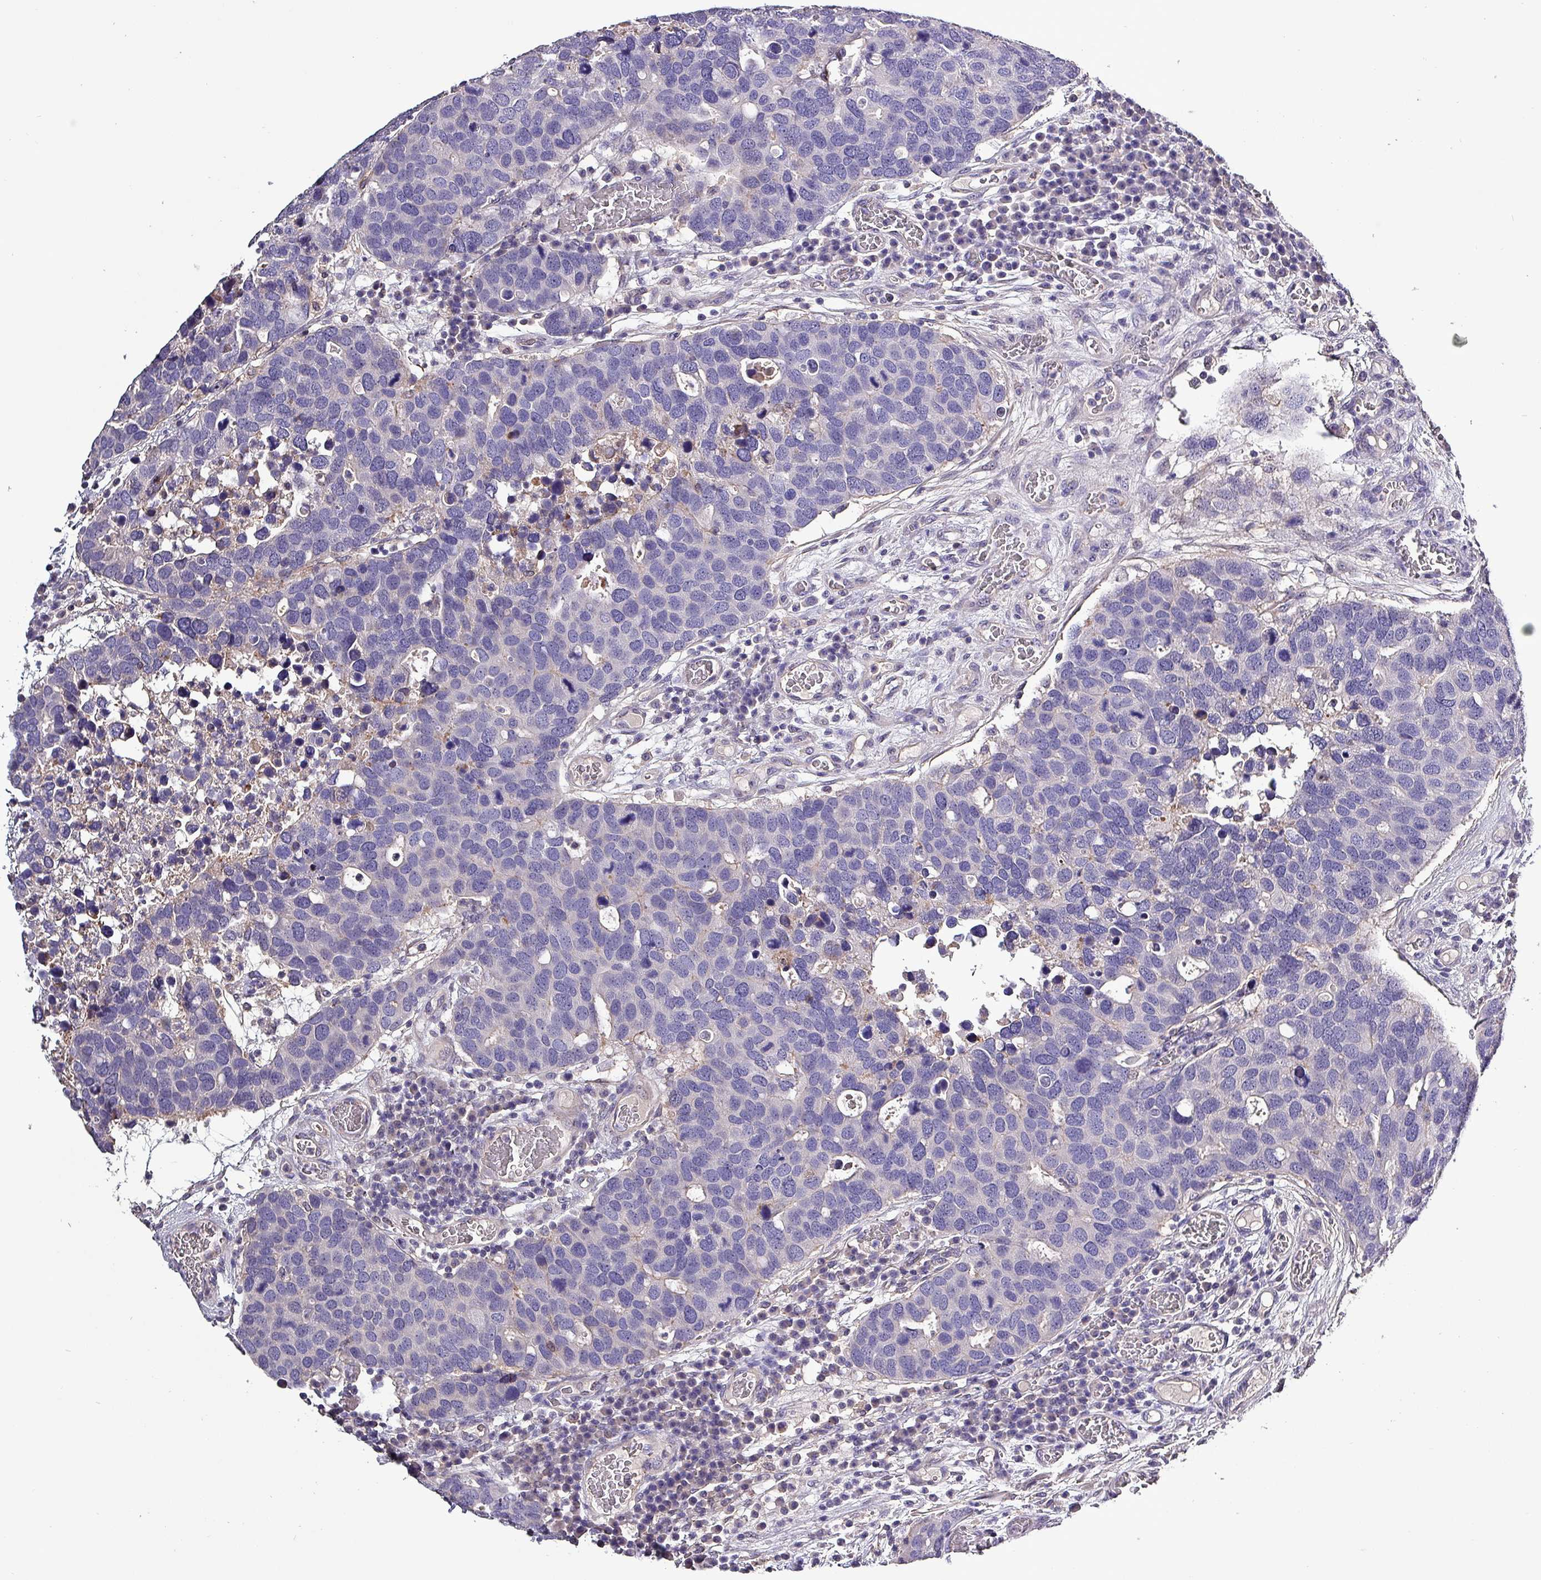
{"staining": {"intensity": "negative", "quantity": "none", "location": "none"}, "tissue": "breast cancer", "cell_type": "Tumor cells", "image_type": "cancer", "snomed": [{"axis": "morphology", "description": "Duct carcinoma"}, {"axis": "topography", "description": "Breast"}], "caption": "IHC of breast infiltrating ductal carcinoma exhibits no expression in tumor cells.", "gene": "HTRA4", "patient": {"sex": "female", "age": 83}}